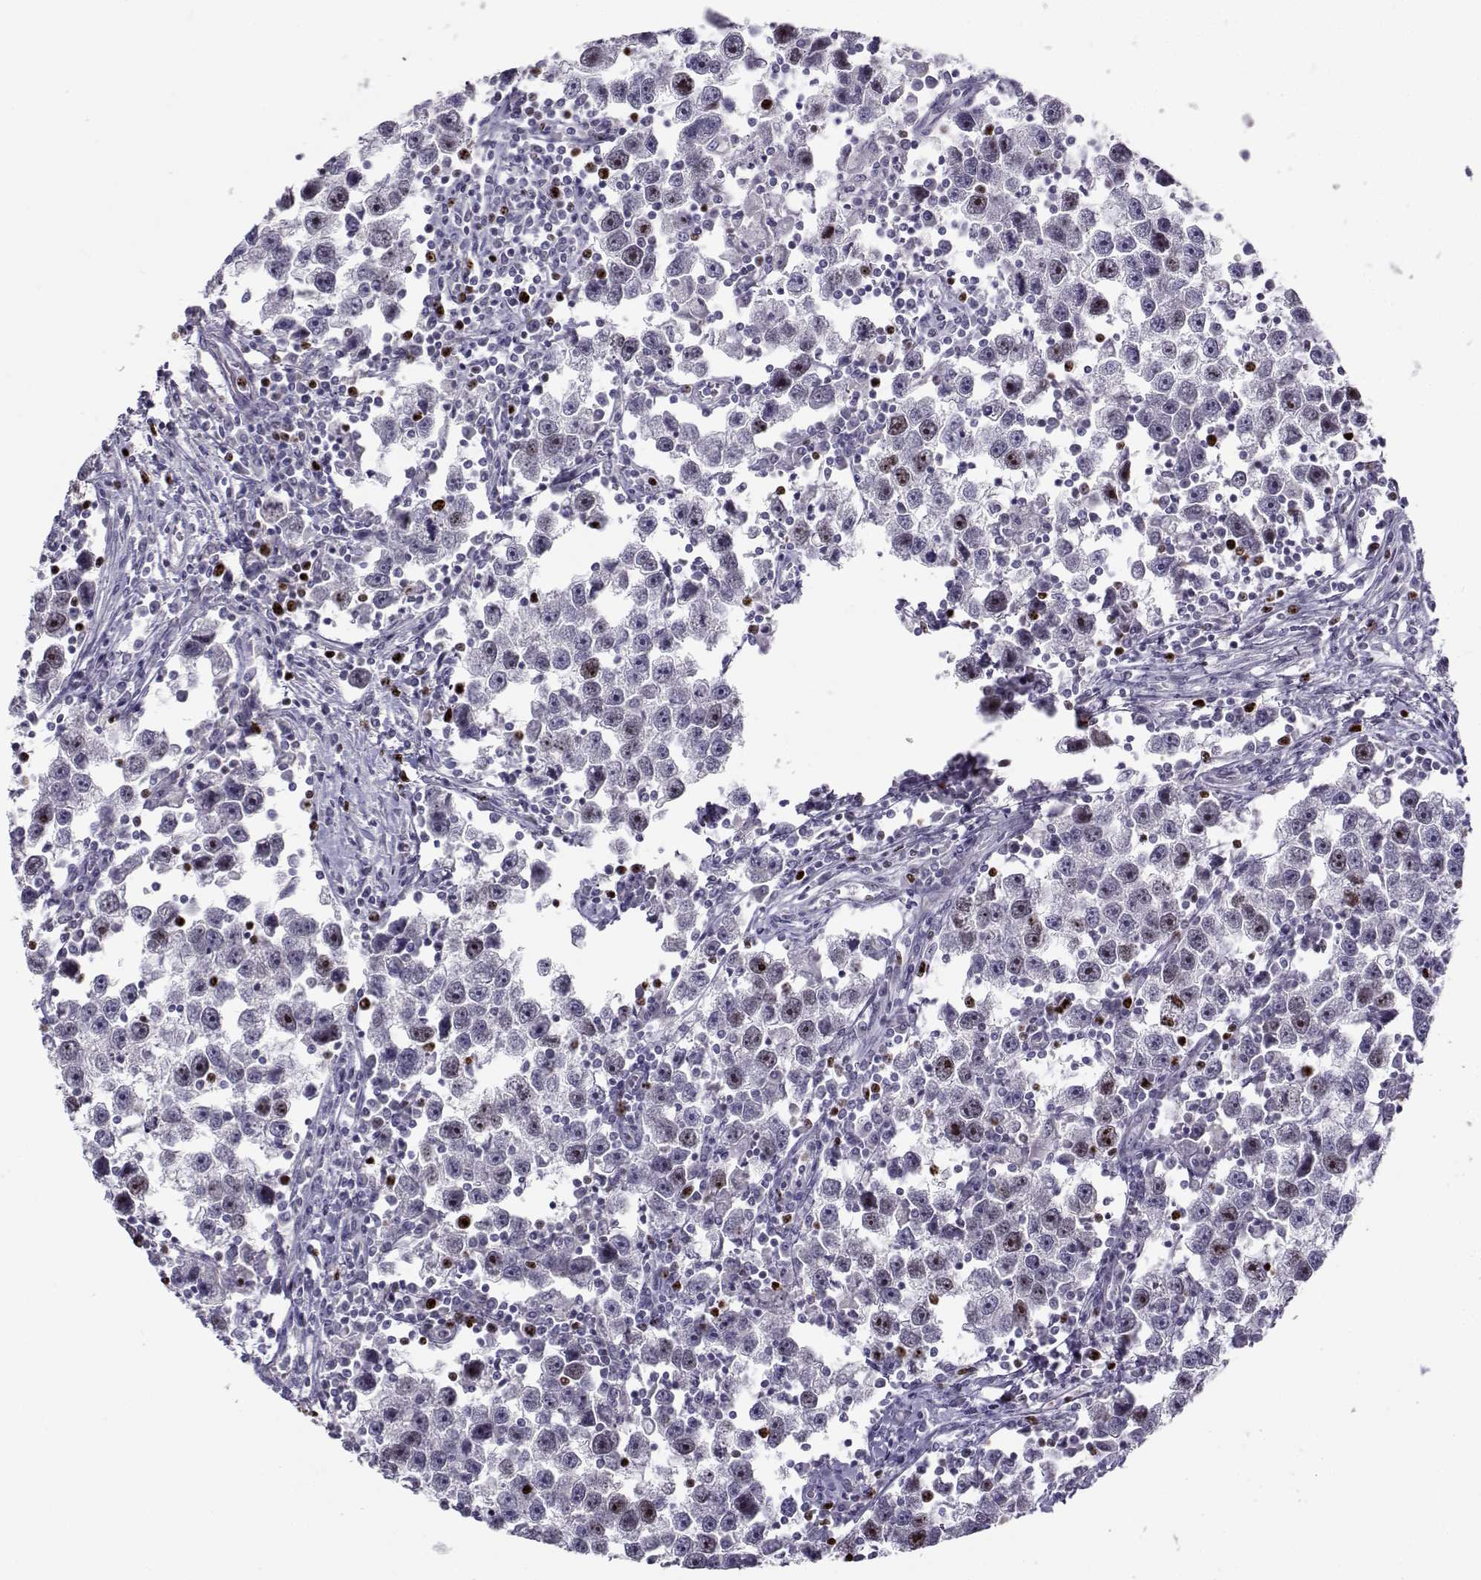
{"staining": {"intensity": "weak", "quantity": "<25%", "location": "nuclear"}, "tissue": "testis cancer", "cell_type": "Tumor cells", "image_type": "cancer", "snomed": [{"axis": "morphology", "description": "Seminoma, NOS"}, {"axis": "topography", "description": "Testis"}], "caption": "Testis cancer (seminoma) stained for a protein using immunohistochemistry (IHC) exhibits no positivity tumor cells.", "gene": "NPW", "patient": {"sex": "male", "age": 30}}